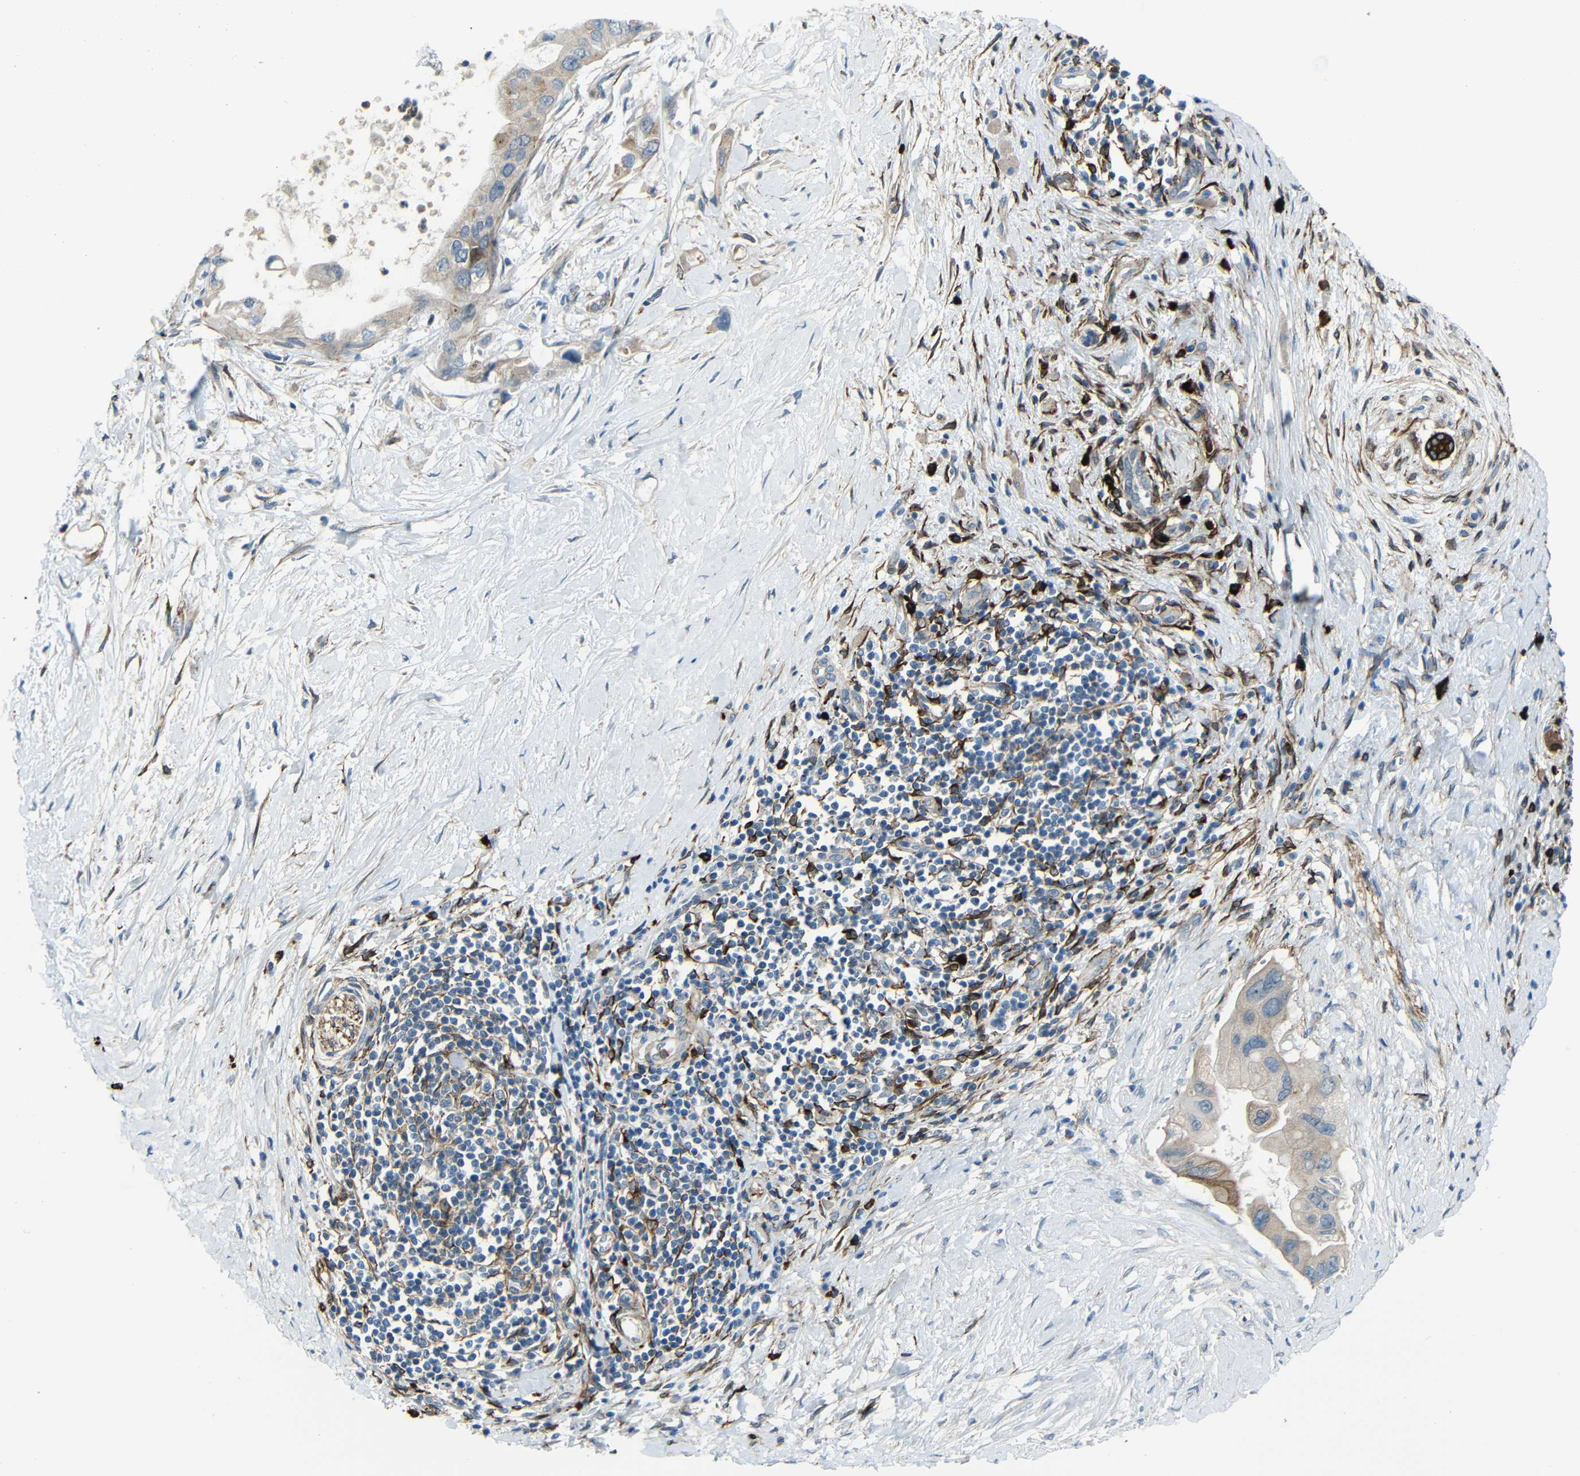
{"staining": {"intensity": "weak", "quantity": ">75%", "location": "cytoplasmic/membranous"}, "tissue": "pancreatic cancer", "cell_type": "Tumor cells", "image_type": "cancer", "snomed": [{"axis": "morphology", "description": "Adenocarcinoma, NOS"}, {"axis": "topography", "description": "Pancreas"}], "caption": "Pancreatic adenocarcinoma was stained to show a protein in brown. There is low levels of weak cytoplasmic/membranous positivity in about >75% of tumor cells.", "gene": "DCLK1", "patient": {"sex": "male", "age": 55}}